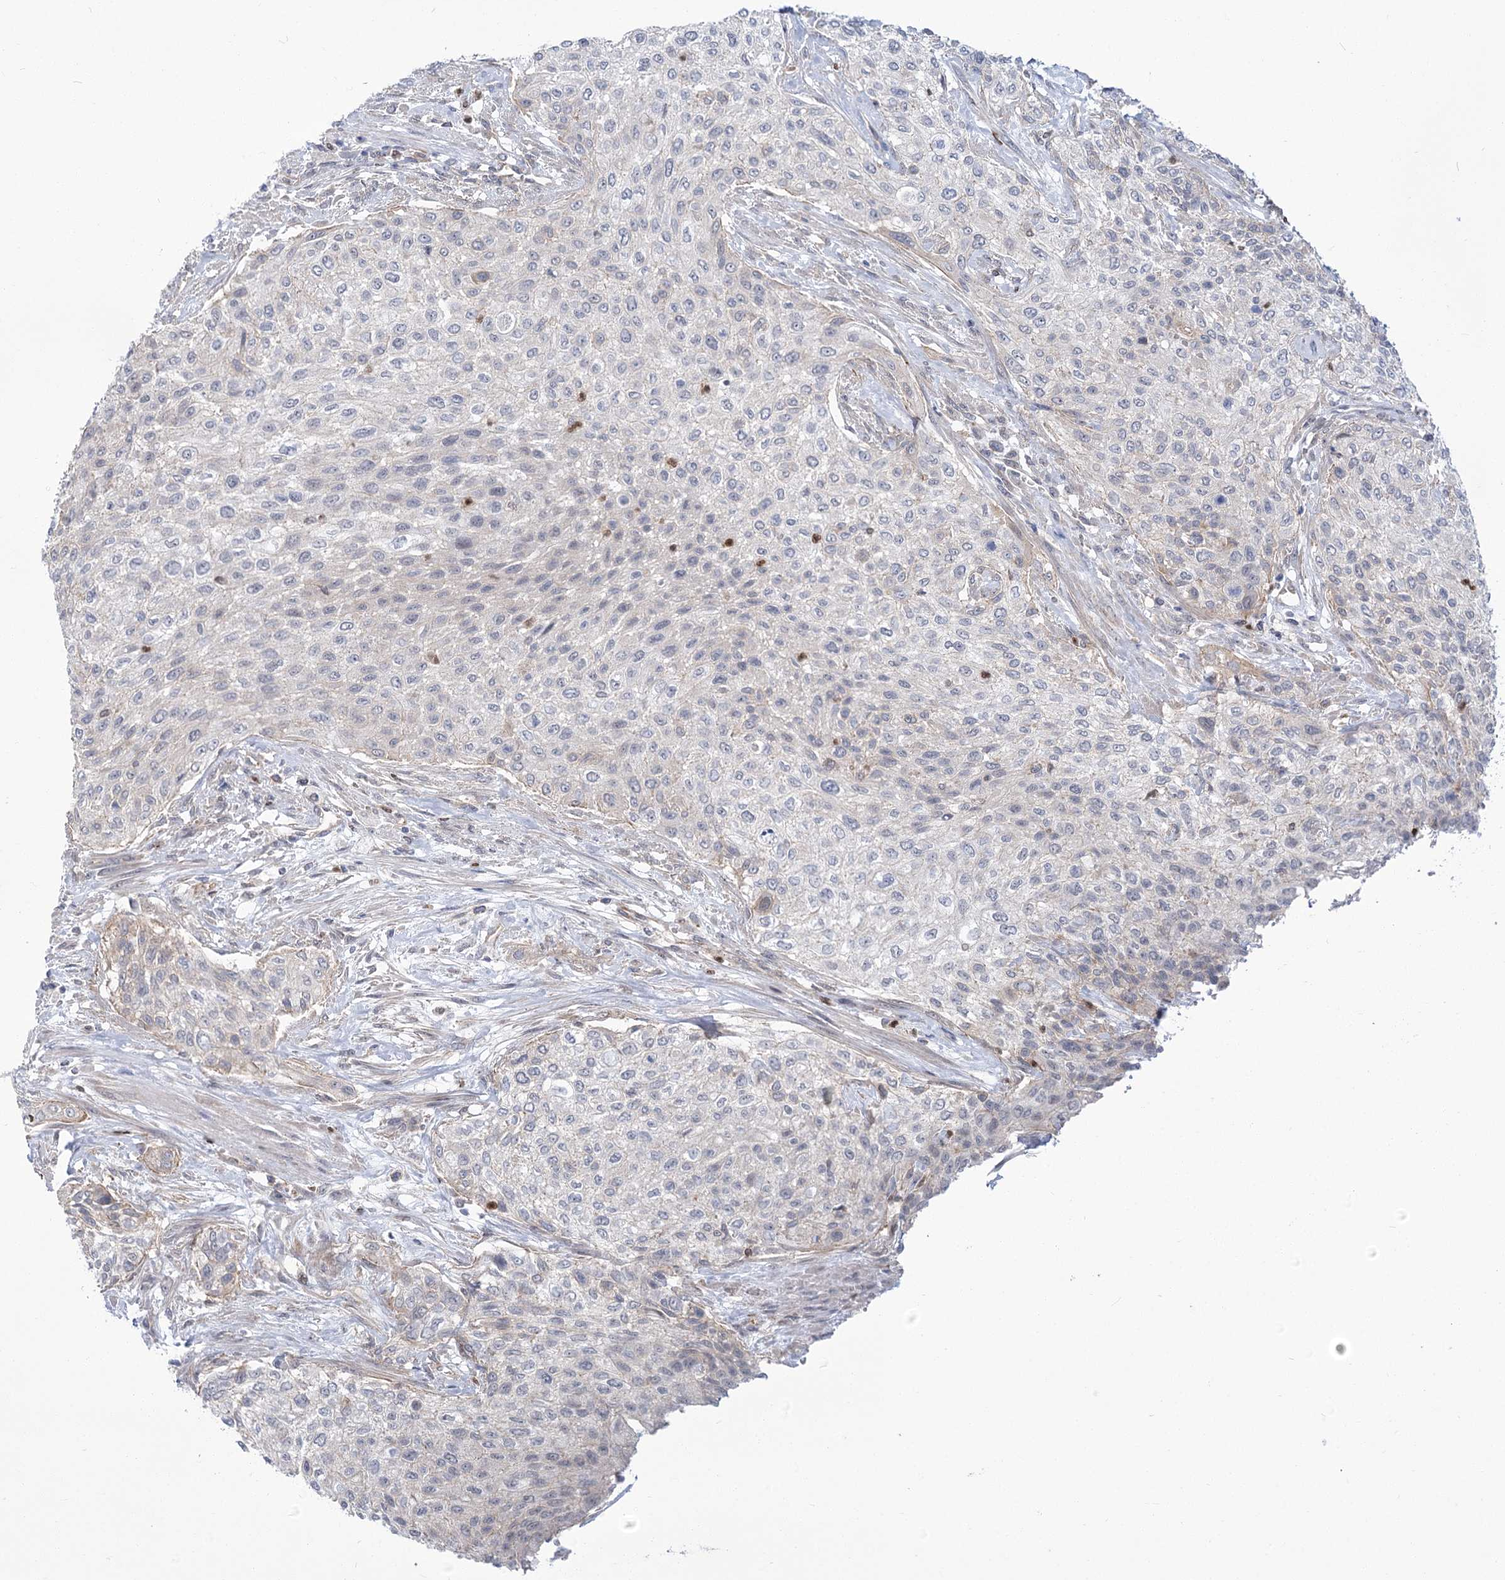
{"staining": {"intensity": "weak", "quantity": "<25%", "location": "cytoplasmic/membranous"}, "tissue": "urothelial cancer", "cell_type": "Tumor cells", "image_type": "cancer", "snomed": [{"axis": "morphology", "description": "Normal tissue, NOS"}, {"axis": "morphology", "description": "Urothelial carcinoma, NOS"}, {"axis": "topography", "description": "Urinary bladder"}, {"axis": "topography", "description": "Peripheral nerve tissue"}], "caption": "An image of human urothelial cancer is negative for staining in tumor cells.", "gene": "THAP6", "patient": {"sex": "male", "age": 35}}